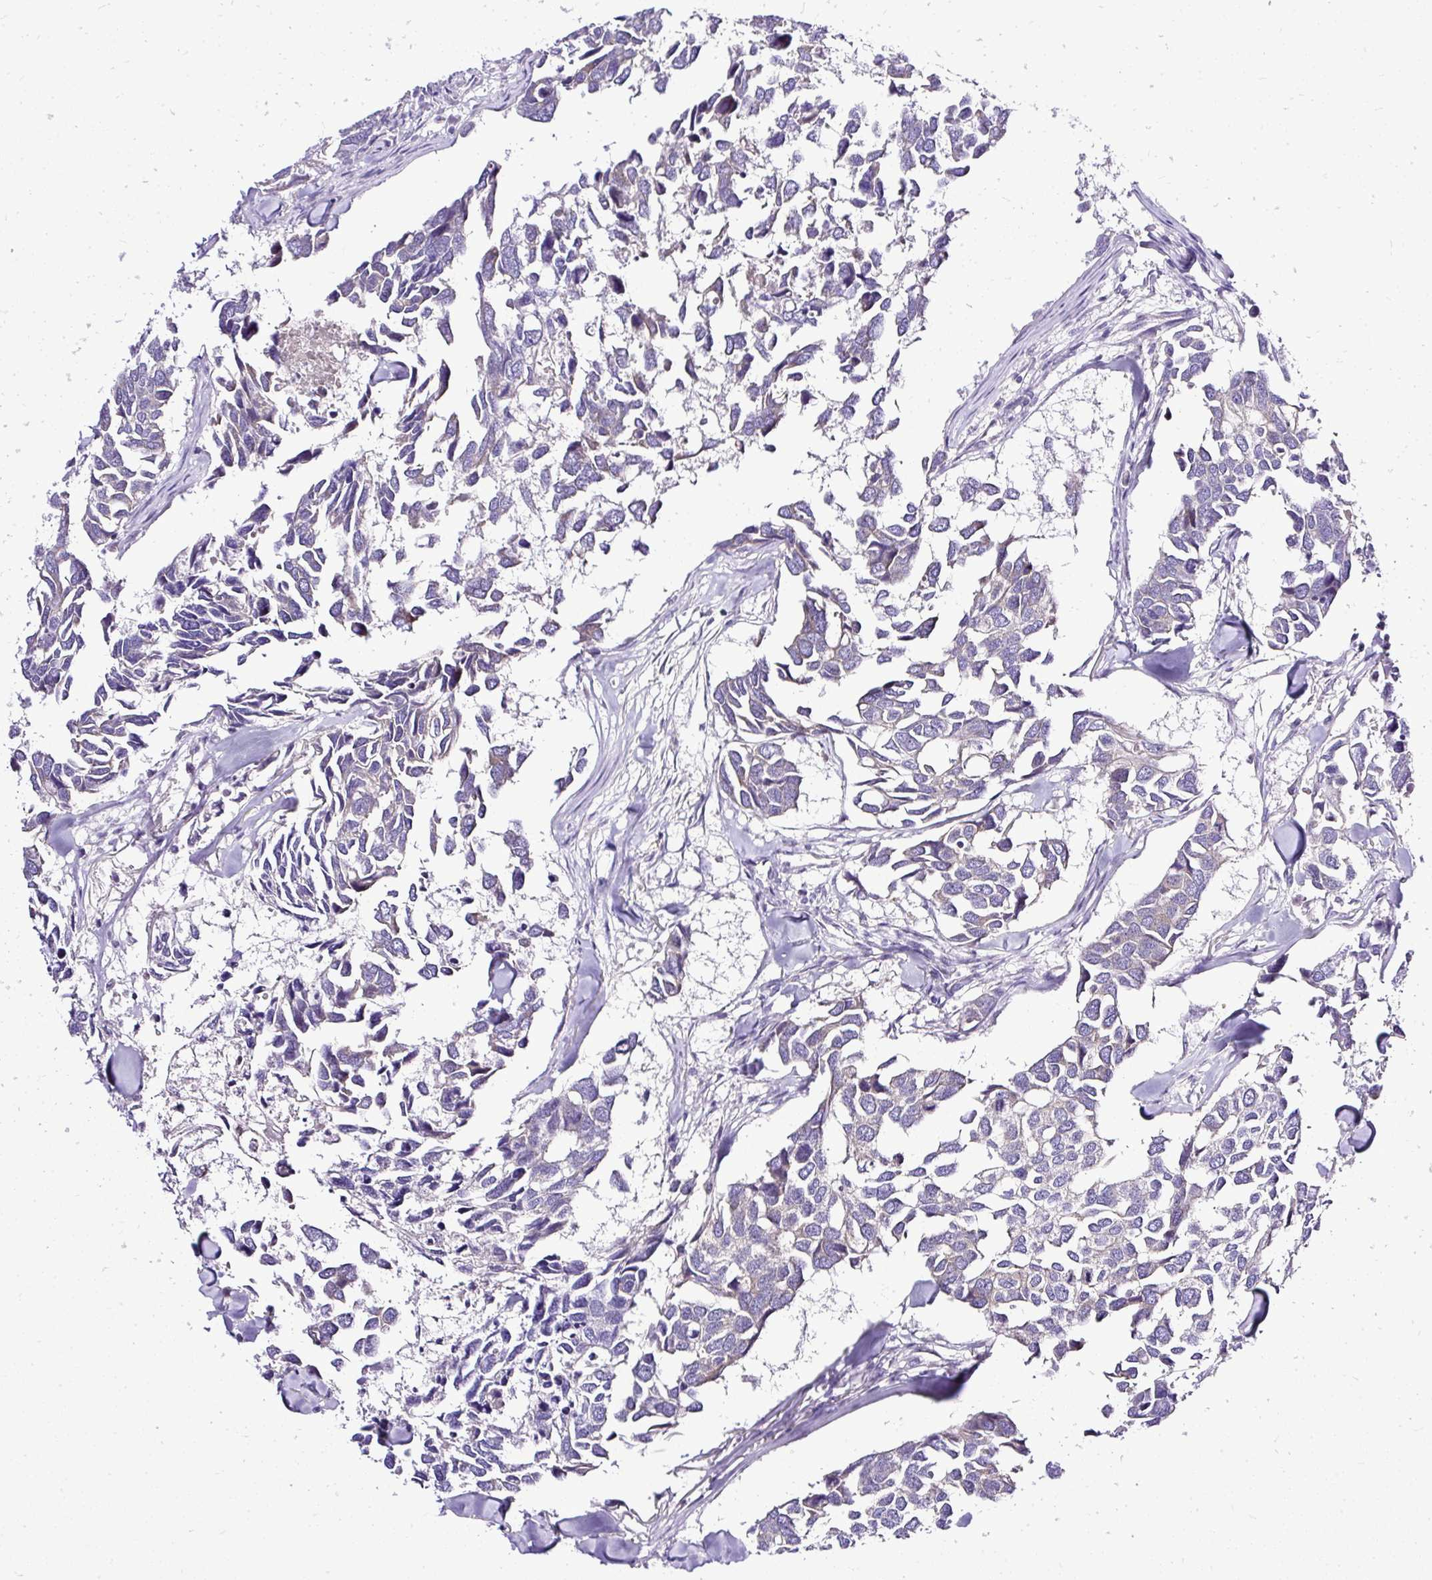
{"staining": {"intensity": "negative", "quantity": "none", "location": "none"}, "tissue": "breast cancer", "cell_type": "Tumor cells", "image_type": "cancer", "snomed": [{"axis": "morphology", "description": "Duct carcinoma"}, {"axis": "topography", "description": "Breast"}], "caption": "DAB (3,3'-diaminobenzidine) immunohistochemical staining of breast cancer (invasive ductal carcinoma) demonstrates no significant positivity in tumor cells.", "gene": "AMFR", "patient": {"sex": "female", "age": 83}}